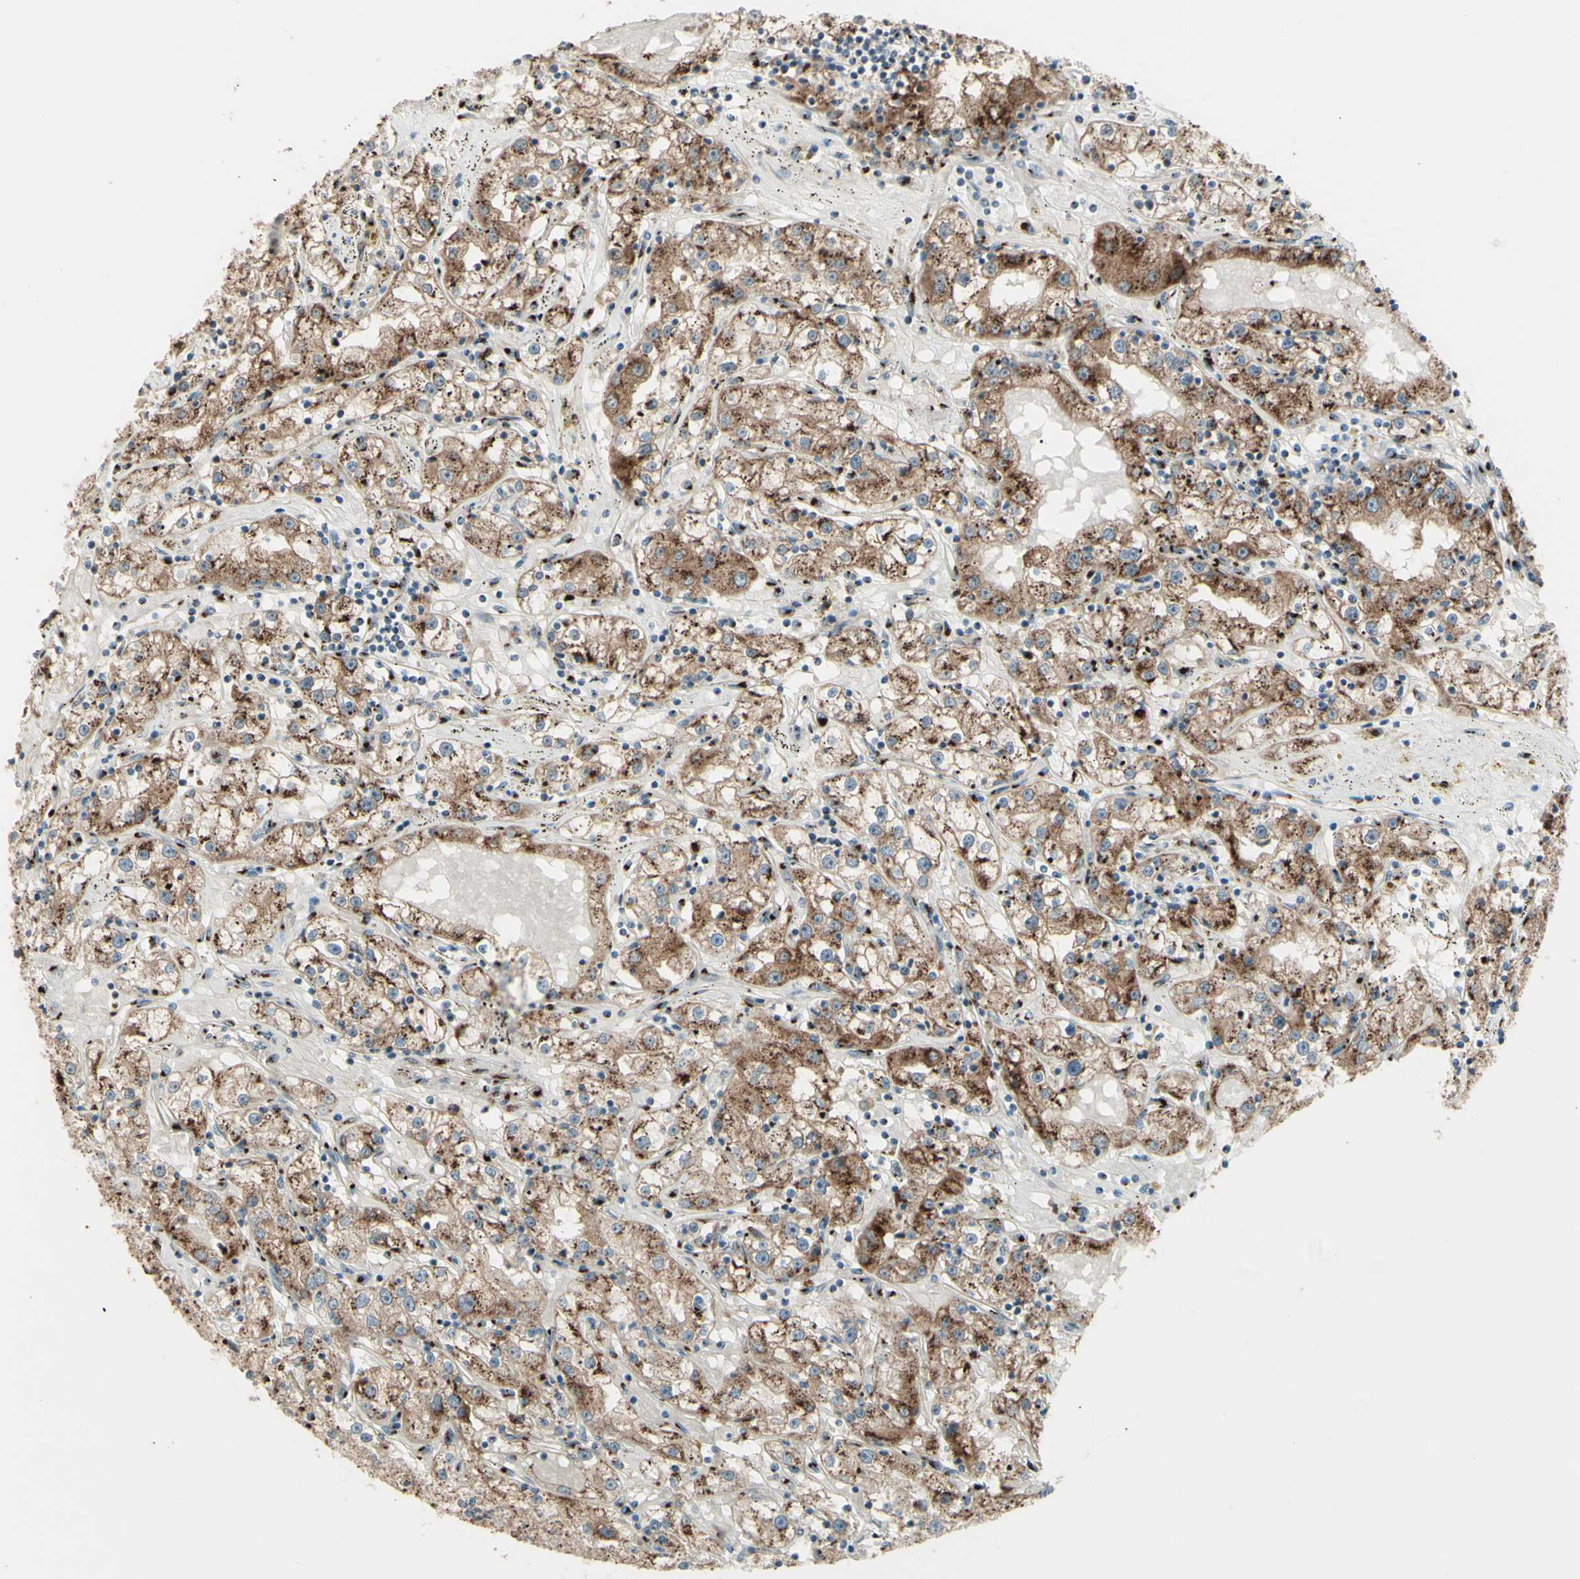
{"staining": {"intensity": "moderate", "quantity": ">75%", "location": "cytoplasmic/membranous"}, "tissue": "renal cancer", "cell_type": "Tumor cells", "image_type": "cancer", "snomed": [{"axis": "morphology", "description": "Adenocarcinoma, NOS"}, {"axis": "topography", "description": "Kidney"}], "caption": "A brown stain shows moderate cytoplasmic/membranous staining of a protein in renal cancer tumor cells. Ihc stains the protein in brown and the nuclei are stained blue.", "gene": "BPNT2", "patient": {"sex": "male", "age": 56}}